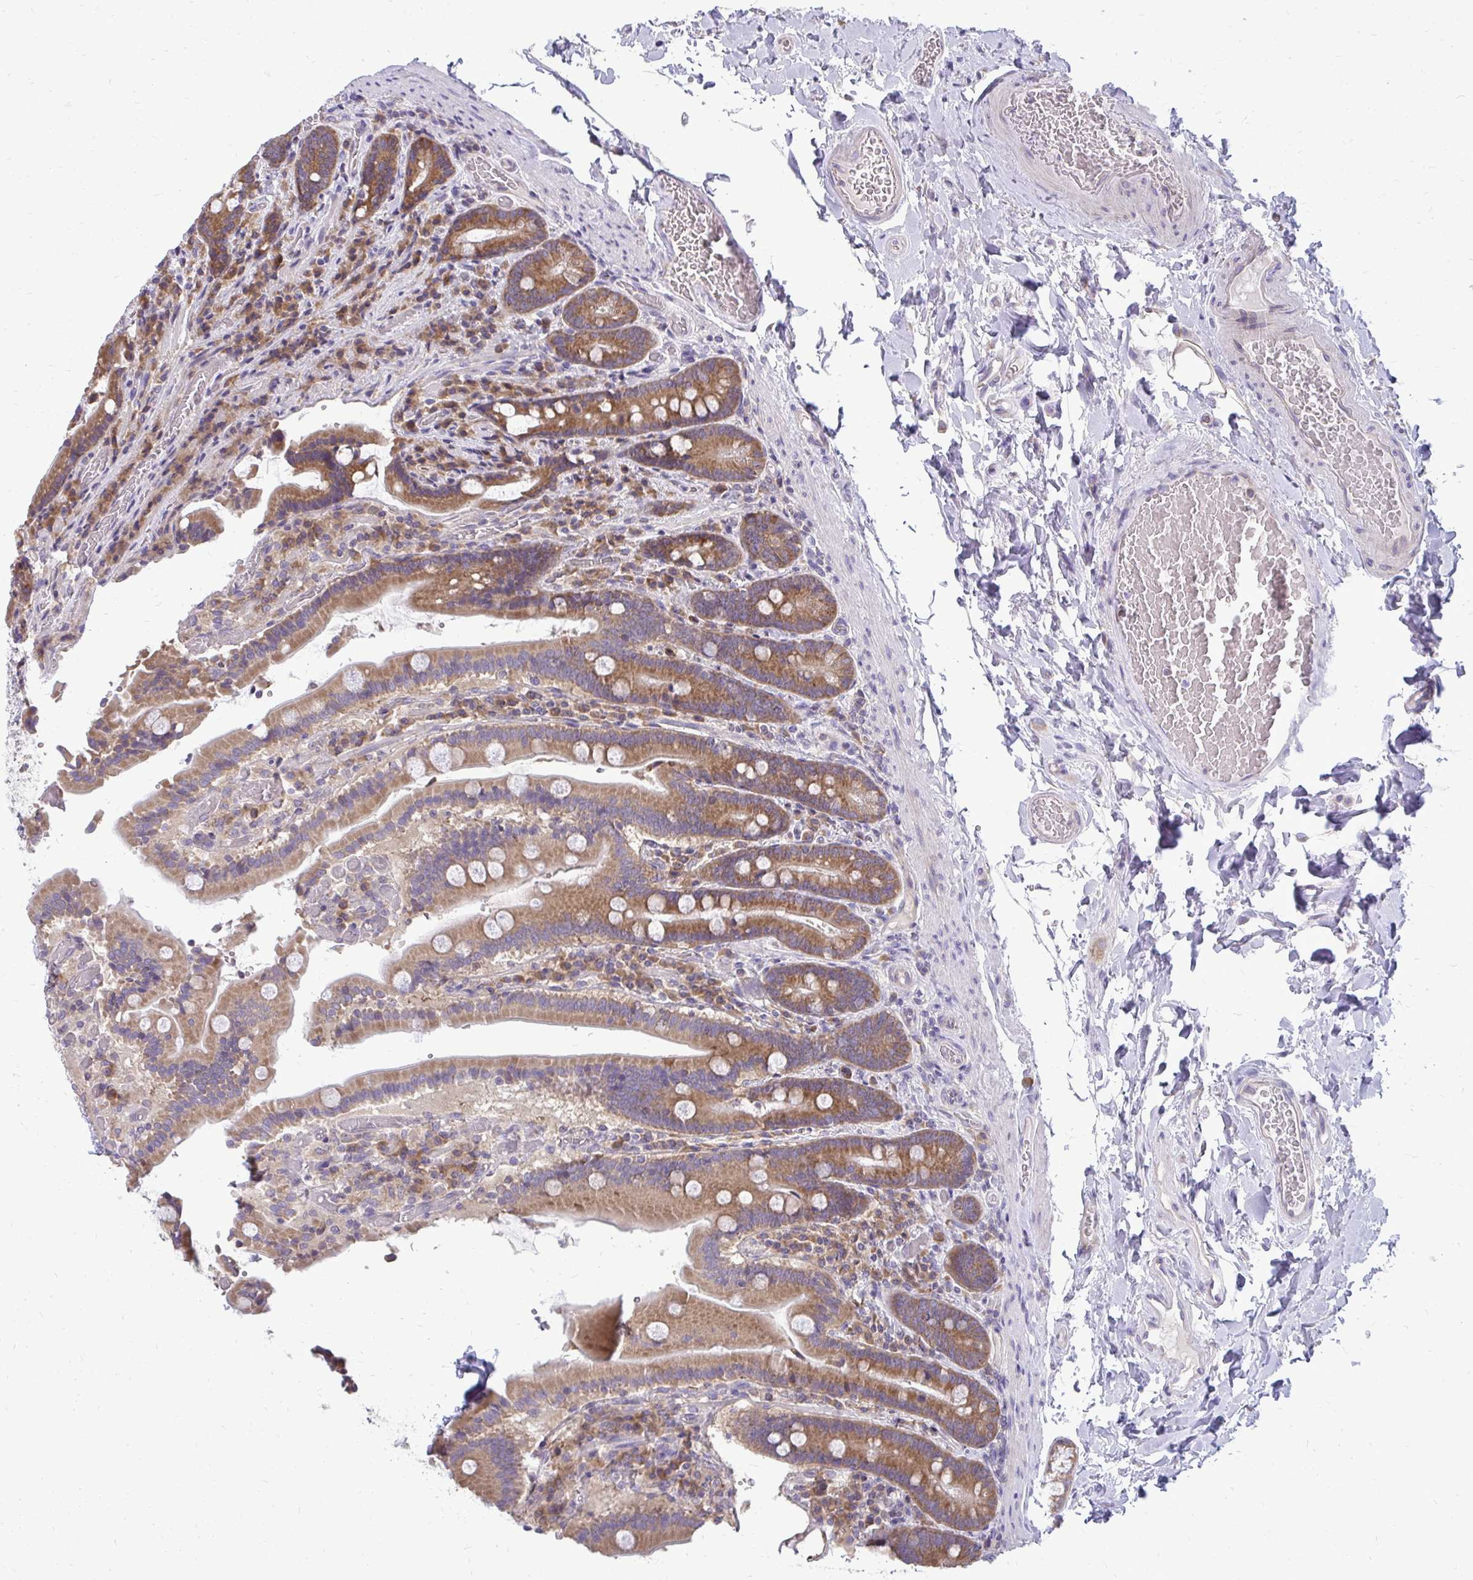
{"staining": {"intensity": "moderate", "quantity": ">75%", "location": "cytoplasmic/membranous"}, "tissue": "duodenum", "cell_type": "Glandular cells", "image_type": "normal", "snomed": [{"axis": "morphology", "description": "Normal tissue, NOS"}, {"axis": "topography", "description": "Duodenum"}], "caption": "Immunohistochemistry (IHC) of normal human duodenum displays medium levels of moderate cytoplasmic/membranous positivity in approximately >75% of glandular cells.", "gene": "RPLP2", "patient": {"sex": "female", "age": 62}}